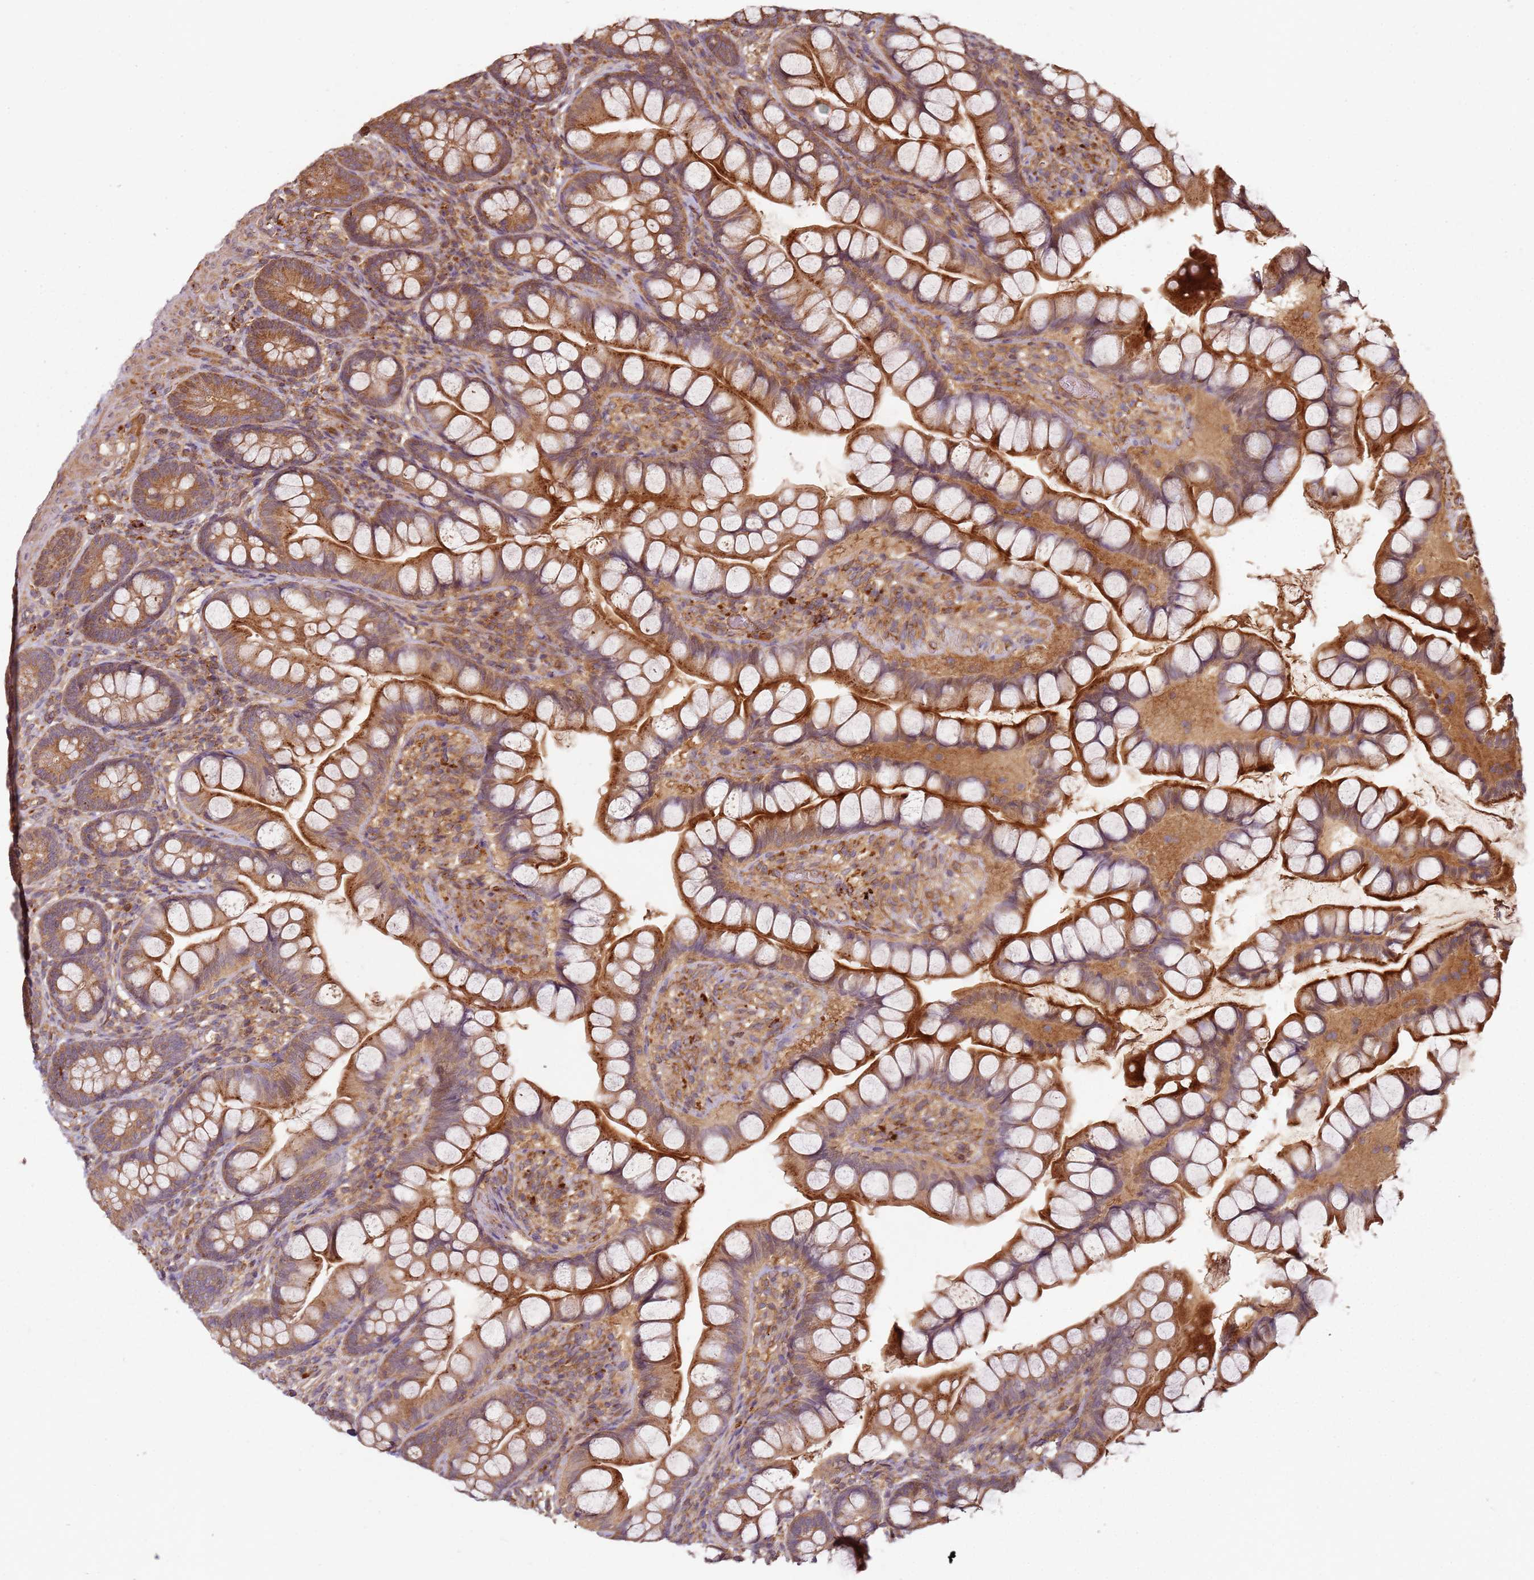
{"staining": {"intensity": "strong", "quantity": ">75%", "location": "cytoplasmic/membranous"}, "tissue": "small intestine", "cell_type": "Glandular cells", "image_type": "normal", "snomed": [{"axis": "morphology", "description": "Normal tissue, NOS"}, {"axis": "topography", "description": "Small intestine"}], "caption": "High-power microscopy captured an IHC image of normal small intestine, revealing strong cytoplasmic/membranous staining in approximately >75% of glandular cells.", "gene": "SCGB2B2", "patient": {"sex": "male", "age": 70}}